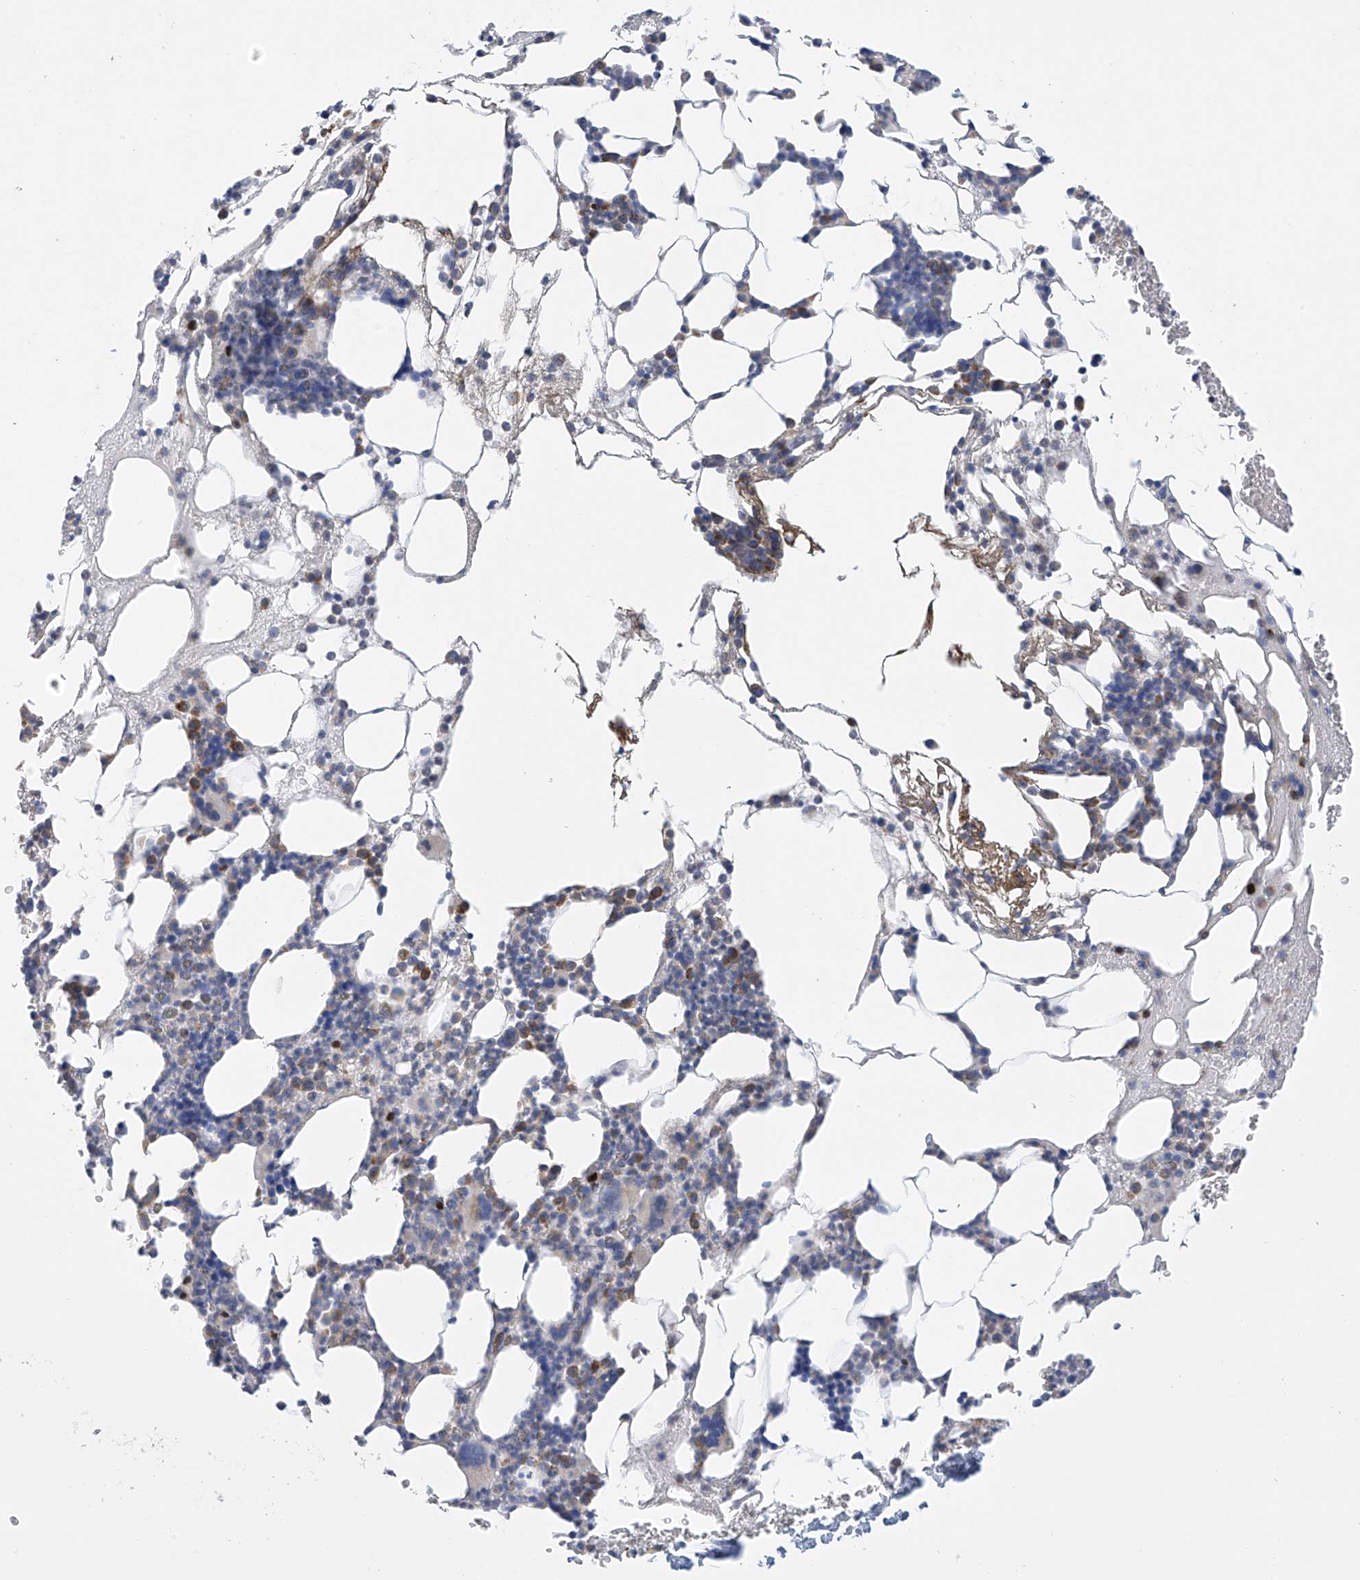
{"staining": {"intensity": "moderate", "quantity": "<25%", "location": "cytoplasmic/membranous"}, "tissue": "bone marrow", "cell_type": "Hematopoietic cells", "image_type": "normal", "snomed": [{"axis": "morphology", "description": "Normal tissue, NOS"}, {"axis": "morphology", "description": "Inflammation, NOS"}, {"axis": "topography", "description": "Bone marrow"}], "caption": "Immunohistochemical staining of unremarkable human bone marrow reveals moderate cytoplasmic/membranous protein expression in about <25% of hematopoietic cells.", "gene": "SLCO4A1", "patient": {"sex": "female", "age": 78}}